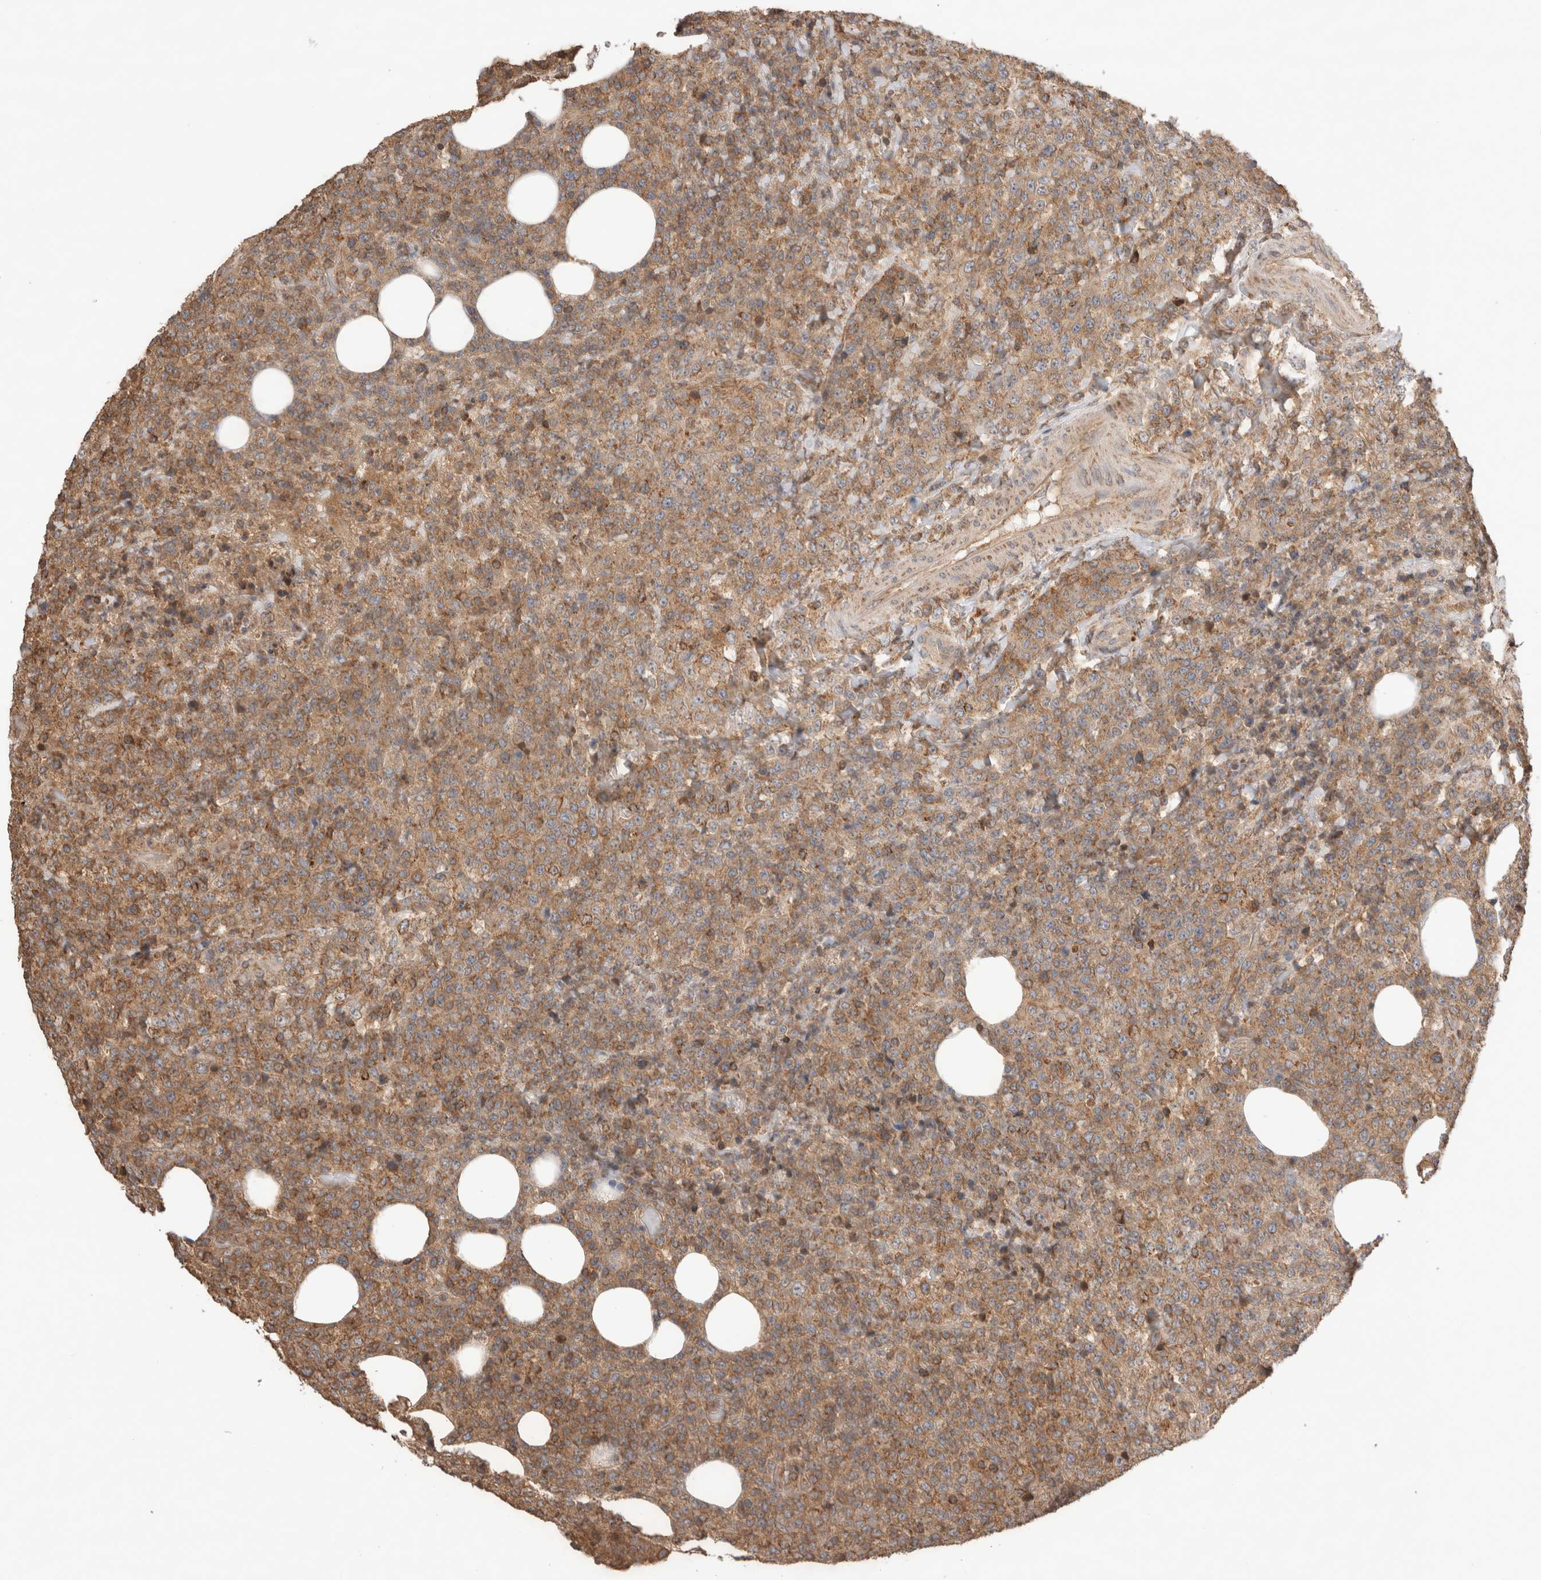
{"staining": {"intensity": "moderate", "quantity": ">75%", "location": "cytoplasmic/membranous"}, "tissue": "lymphoma", "cell_type": "Tumor cells", "image_type": "cancer", "snomed": [{"axis": "morphology", "description": "Malignant lymphoma, non-Hodgkin's type, High grade"}, {"axis": "topography", "description": "Lymph node"}], "caption": "The photomicrograph demonstrates a brown stain indicating the presence of a protein in the cytoplasmic/membranous of tumor cells in malignant lymphoma, non-Hodgkin's type (high-grade).", "gene": "IMMP2L", "patient": {"sex": "male", "age": 13}}